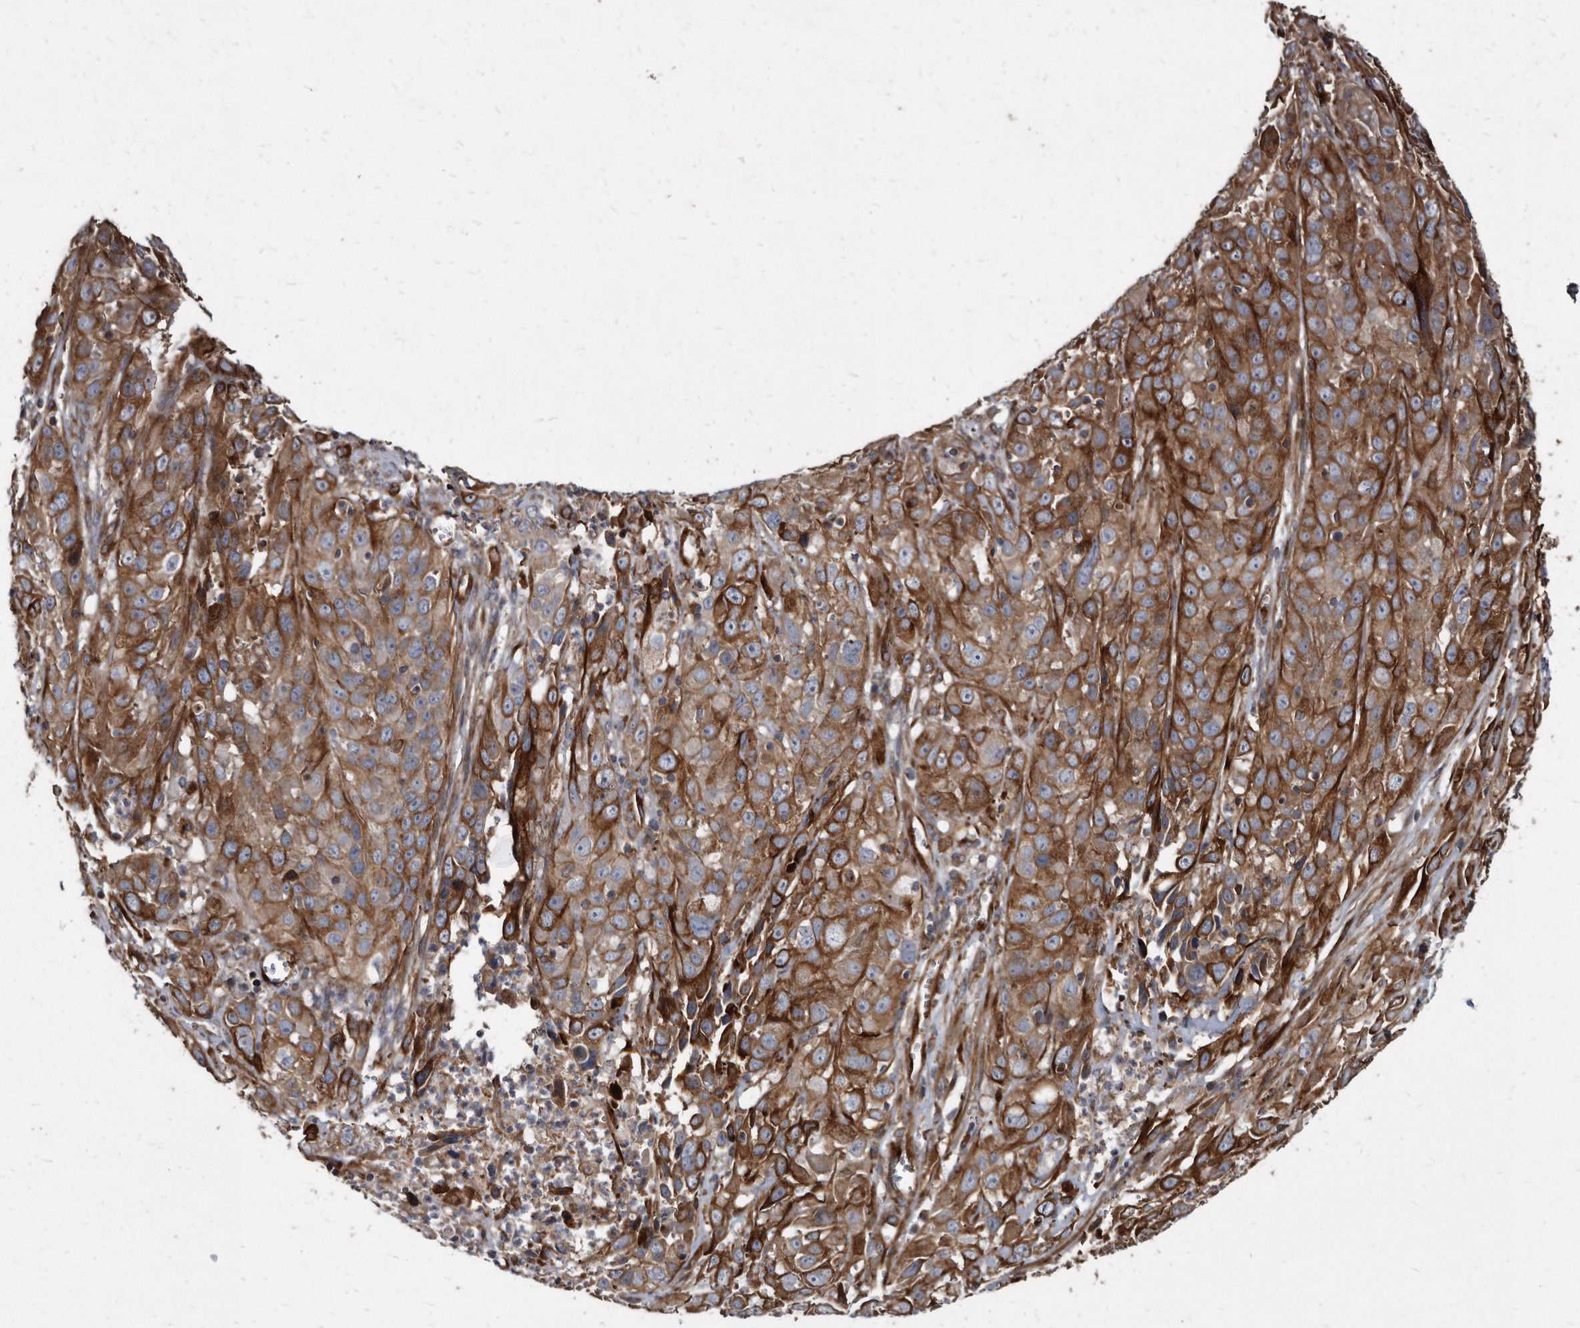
{"staining": {"intensity": "strong", "quantity": ">75%", "location": "cytoplasmic/membranous"}, "tissue": "cervical cancer", "cell_type": "Tumor cells", "image_type": "cancer", "snomed": [{"axis": "morphology", "description": "Squamous cell carcinoma, NOS"}, {"axis": "topography", "description": "Cervix"}], "caption": "A brown stain labels strong cytoplasmic/membranous expression of a protein in squamous cell carcinoma (cervical) tumor cells.", "gene": "KCTD20", "patient": {"sex": "female", "age": 32}}